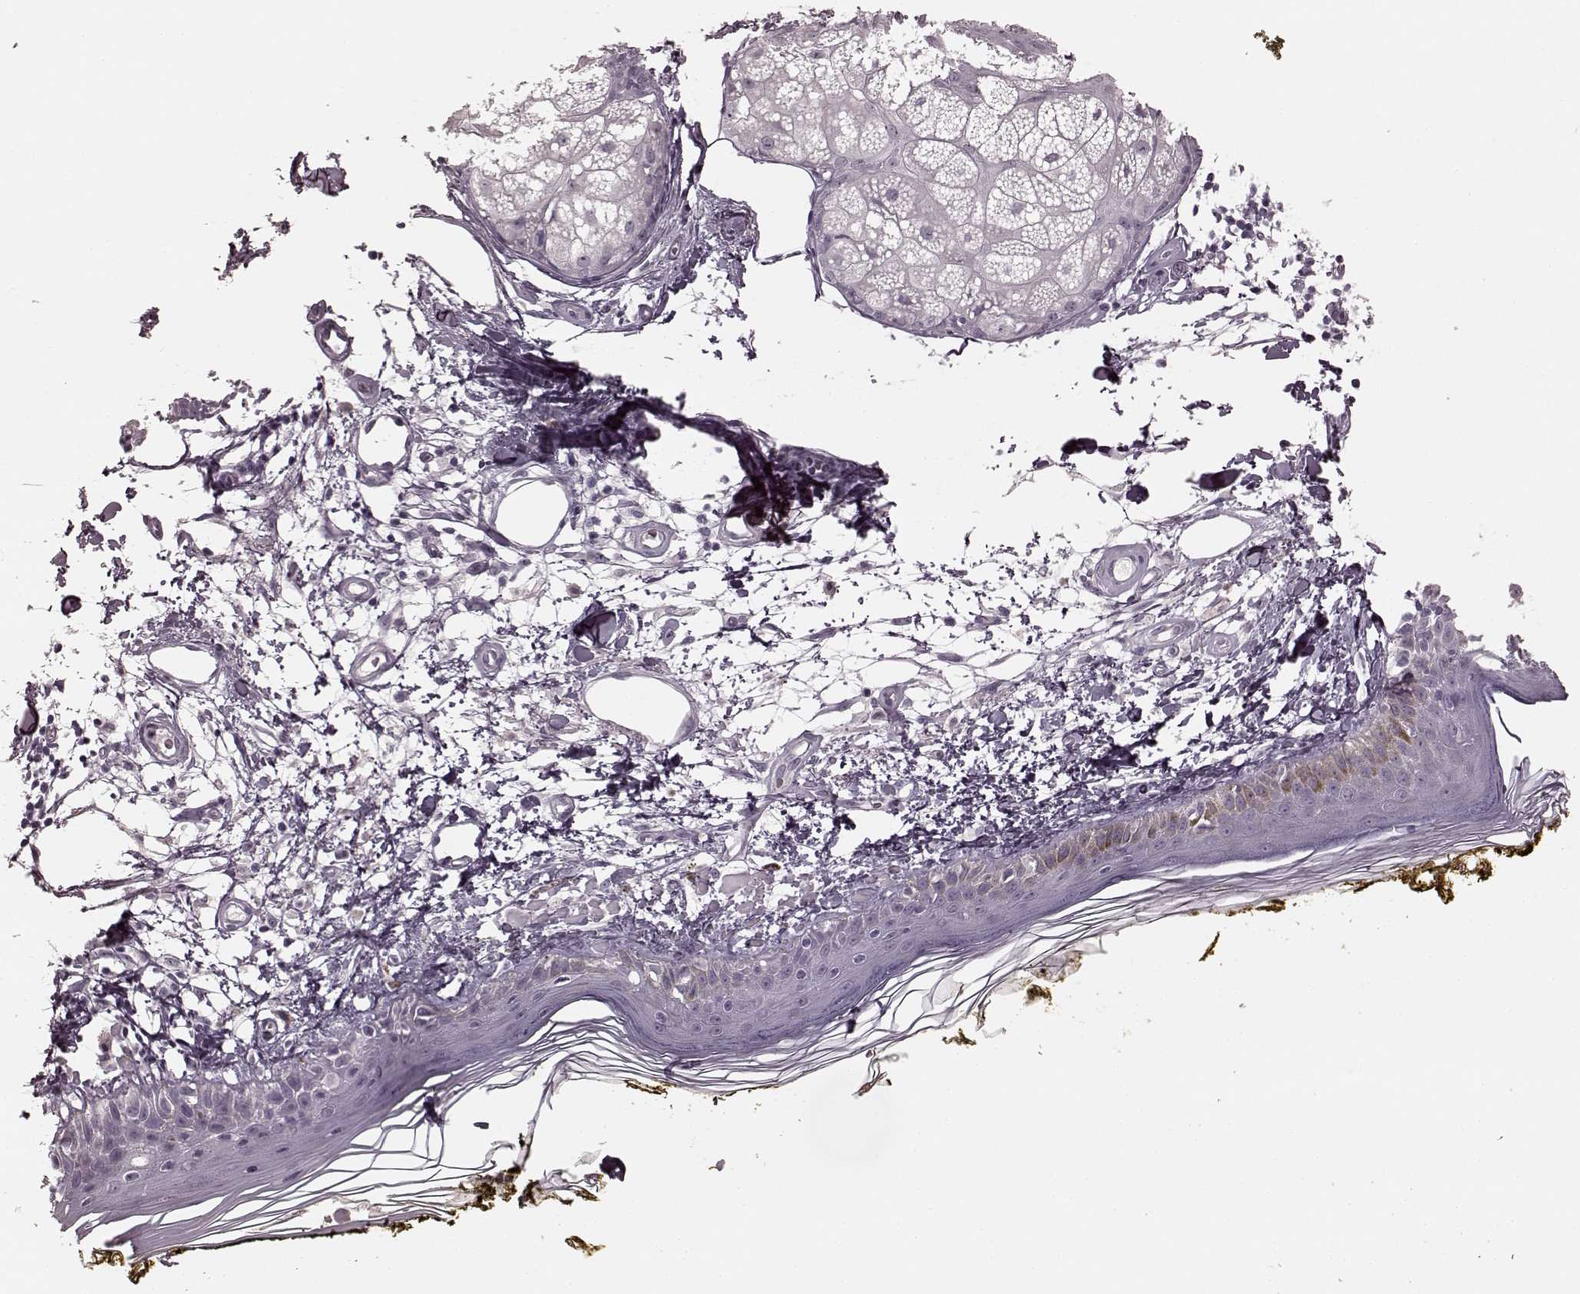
{"staining": {"intensity": "negative", "quantity": "none", "location": "none"}, "tissue": "skin", "cell_type": "Fibroblasts", "image_type": "normal", "snomed": [{"axis": "morphology", "description": "Normal tissue, NOS"}, {"axis": "topography", "description": "Skin"}], "caption": "Protein analysis of unremarkable skin displays no significant expression in fibroblasts. Nuclei are stained in blue.", "gene": "TRPM1", "patient": {"sex": "male", "age": 76}}